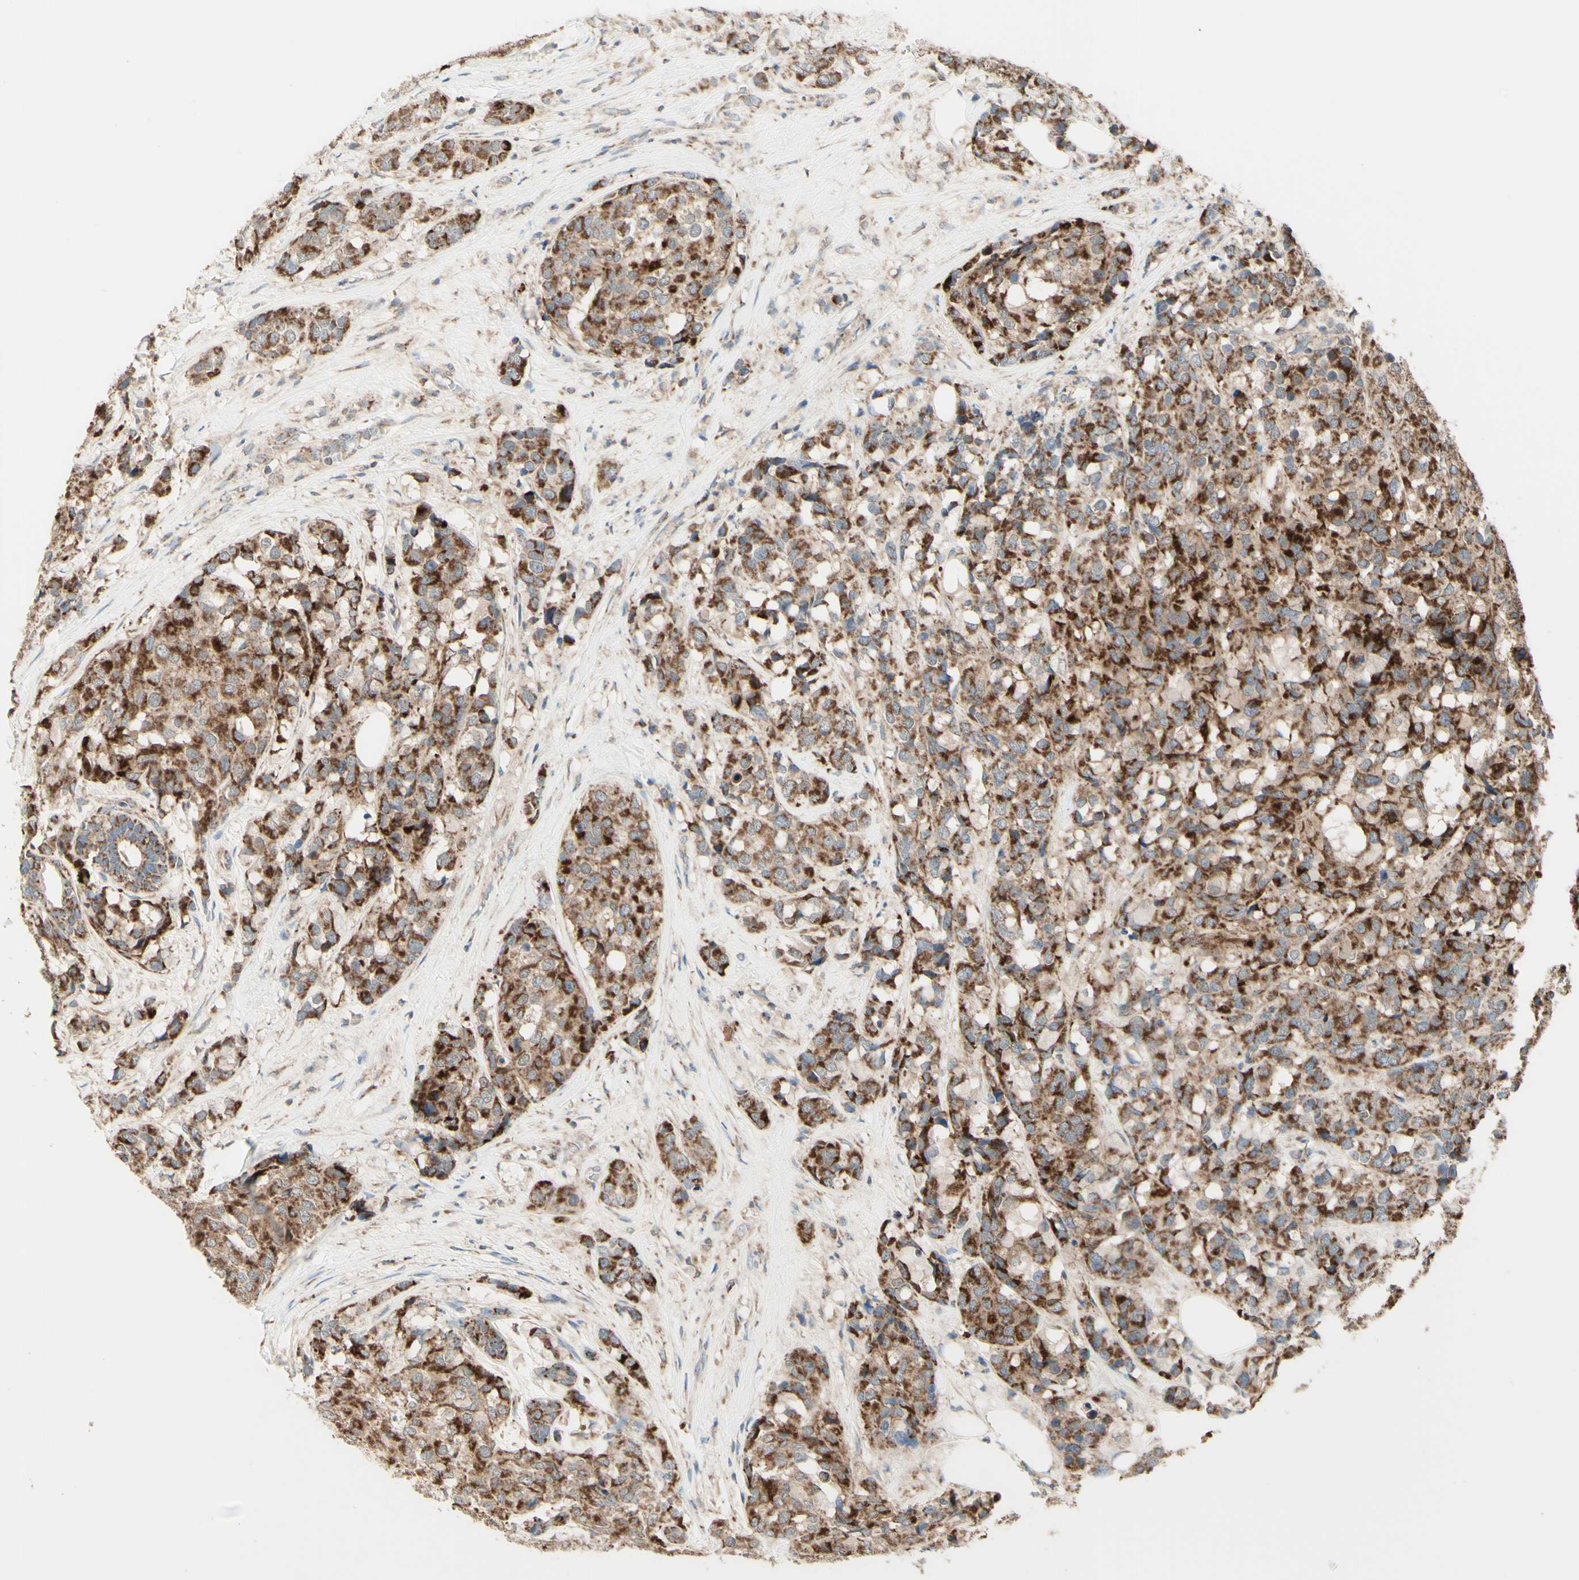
{"staining": {"intensity": "strong", "quantity": ">75%", "location": "cytoplasmic/membranous"}, "tissue": "breast cancer", "cell_type": "Tumor cells", "image_type": "cancer", "snomed": [{"axis": "morphology", "description": "Lobular carcinoma"}, {"axis": "topography", "description": "Breast"}], "caption": "Protein expression analysis of human breast cancer reveals strong cytoplasmic/membranous positivity in approximately >75% of tumor cells.", "gene": "ARMC10", "patient": {"sex": "female", "age": 59}}